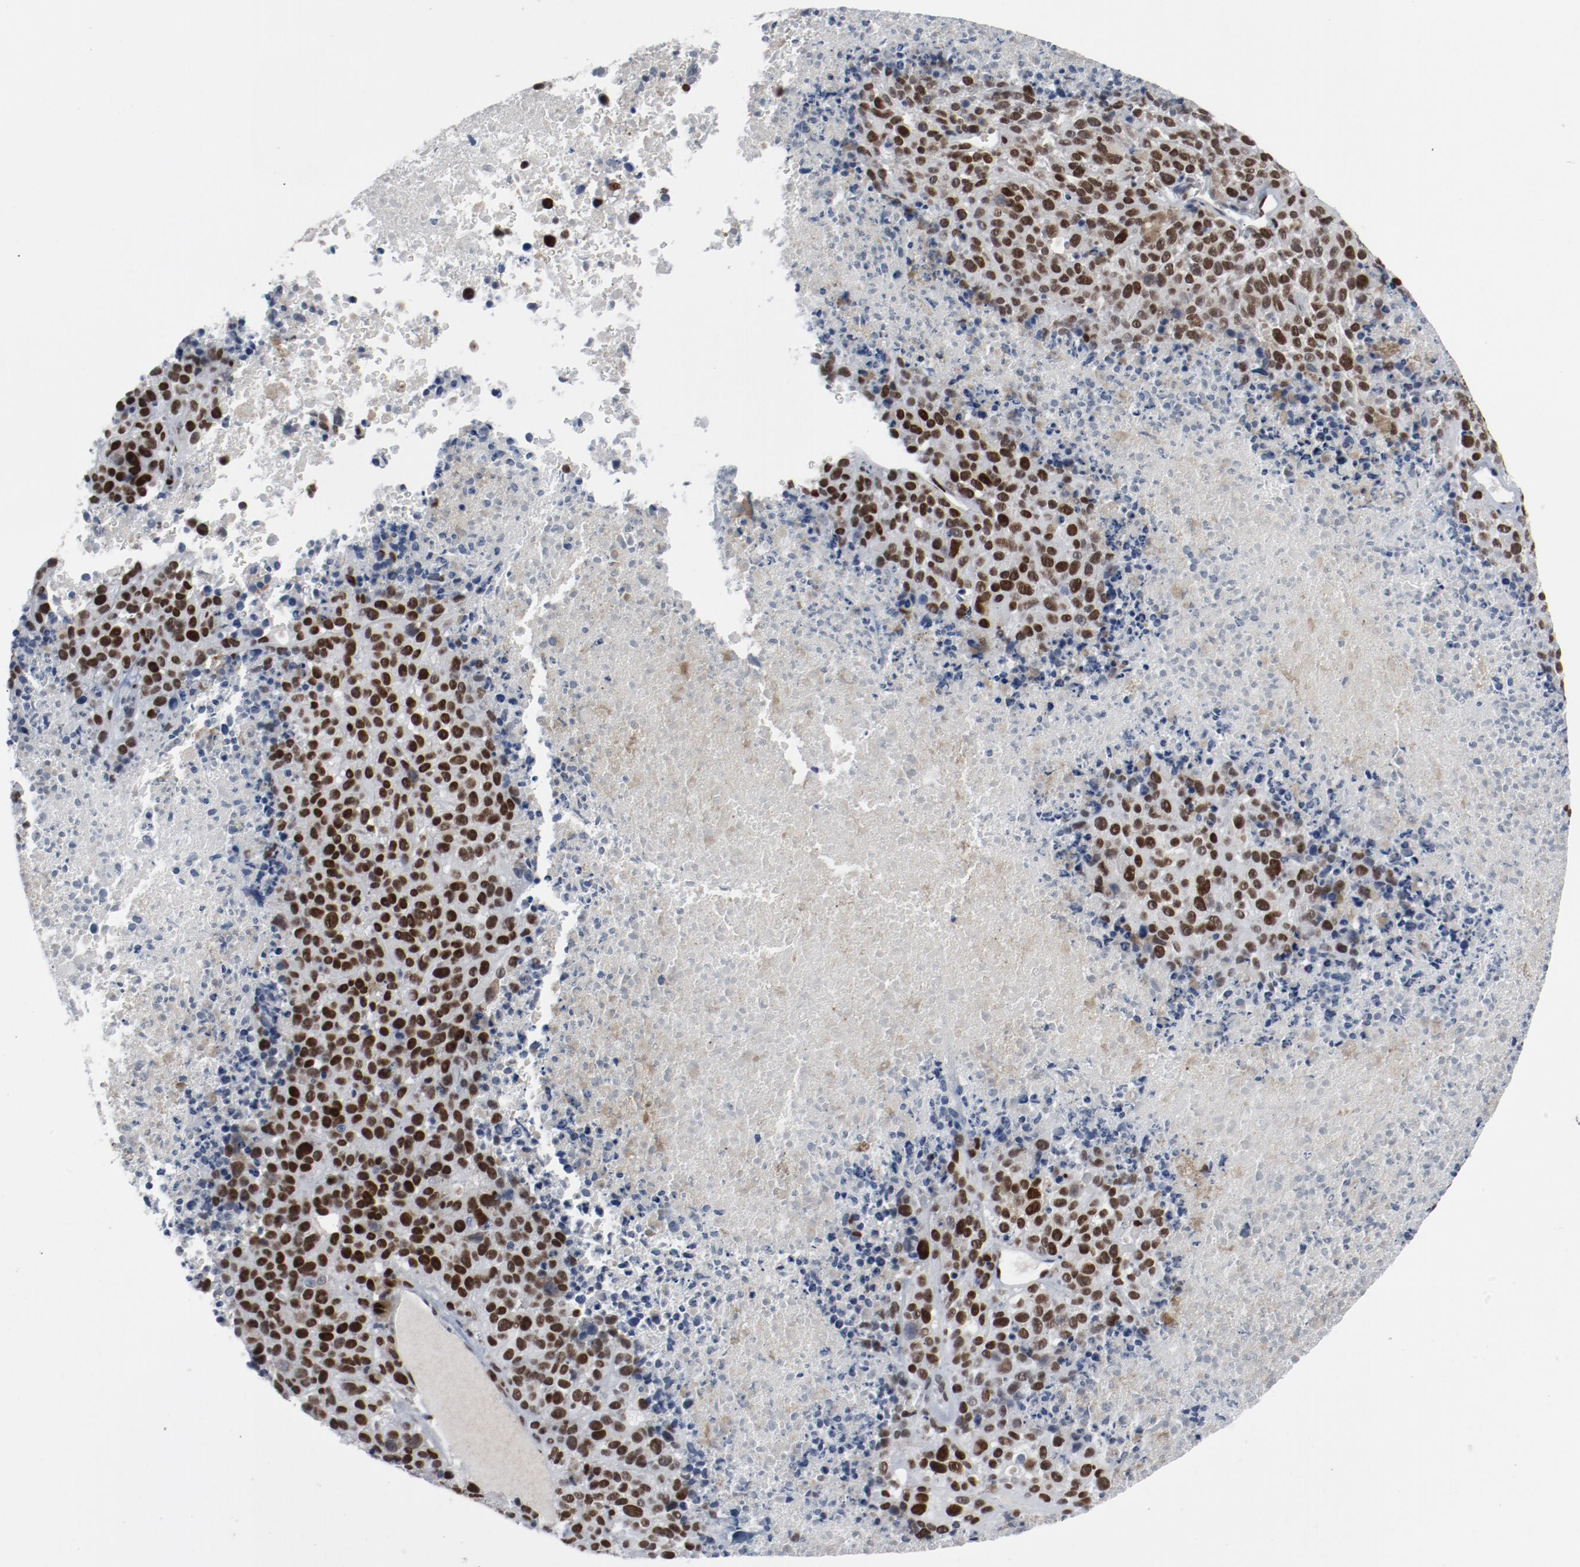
{"staining": {"intensity": "strong", "quantity": ">75%", "location": "nuclear"}, "tissue": "melanoma", "cell_type": "Tumor cells", "image_type": "cancer", "snomed": [{"axis": "morphology", "description": "Malignant melanoma, Metastatic site"}, {"axis": "topography", "description": "Cerebral cortex"}], "caption": "A high amount of strong nuclear positivity is present in about >75% of tumor cells in melanoma tissue.", "gene": "JMJD6", "patient": {"sex": "female", "age": 52}}